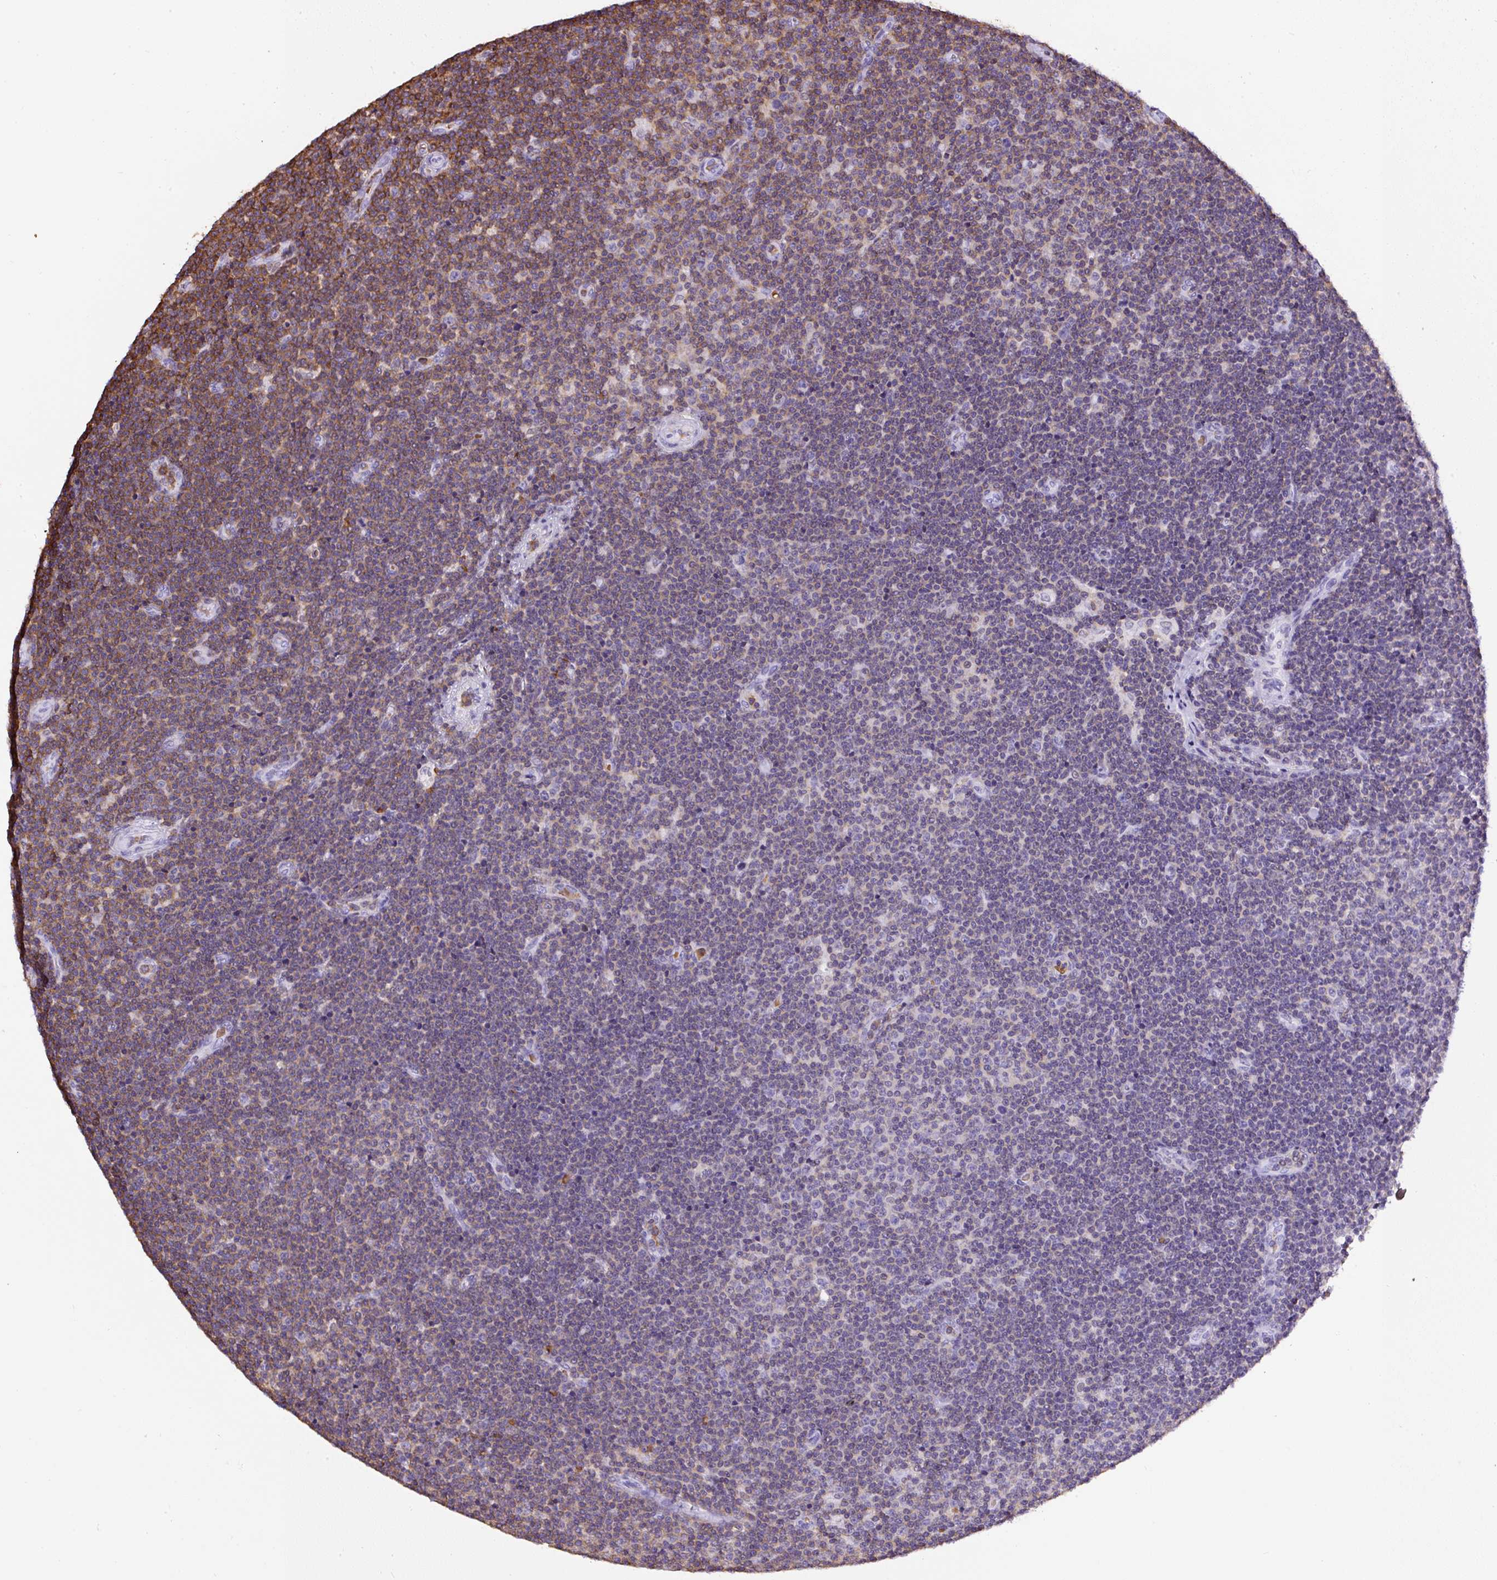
{"staining": {"intensity": "moderate", "quantity": "25%-75%", "location": "cytoplasmic/membranous"}, "tissue": "lymphoma", "cell_type": "Tumor cells", "image_type": "cancer", "snomed": [{"axis": "morphology", "description": "Malignant lymphoma, non-Hodgkin's type, Low grade"}, {"axis": "topography", "description": "Lymph node"}], "caption": "Malignant lymphoma, non-Hodgkin's type (low-grade) tissue demonstrates moderate cytoplasmic/membranous expression in approximately 25%-75% of tumor cells", "gene": "FAM228B", "patient": {"sex": "male", "age": 48}}